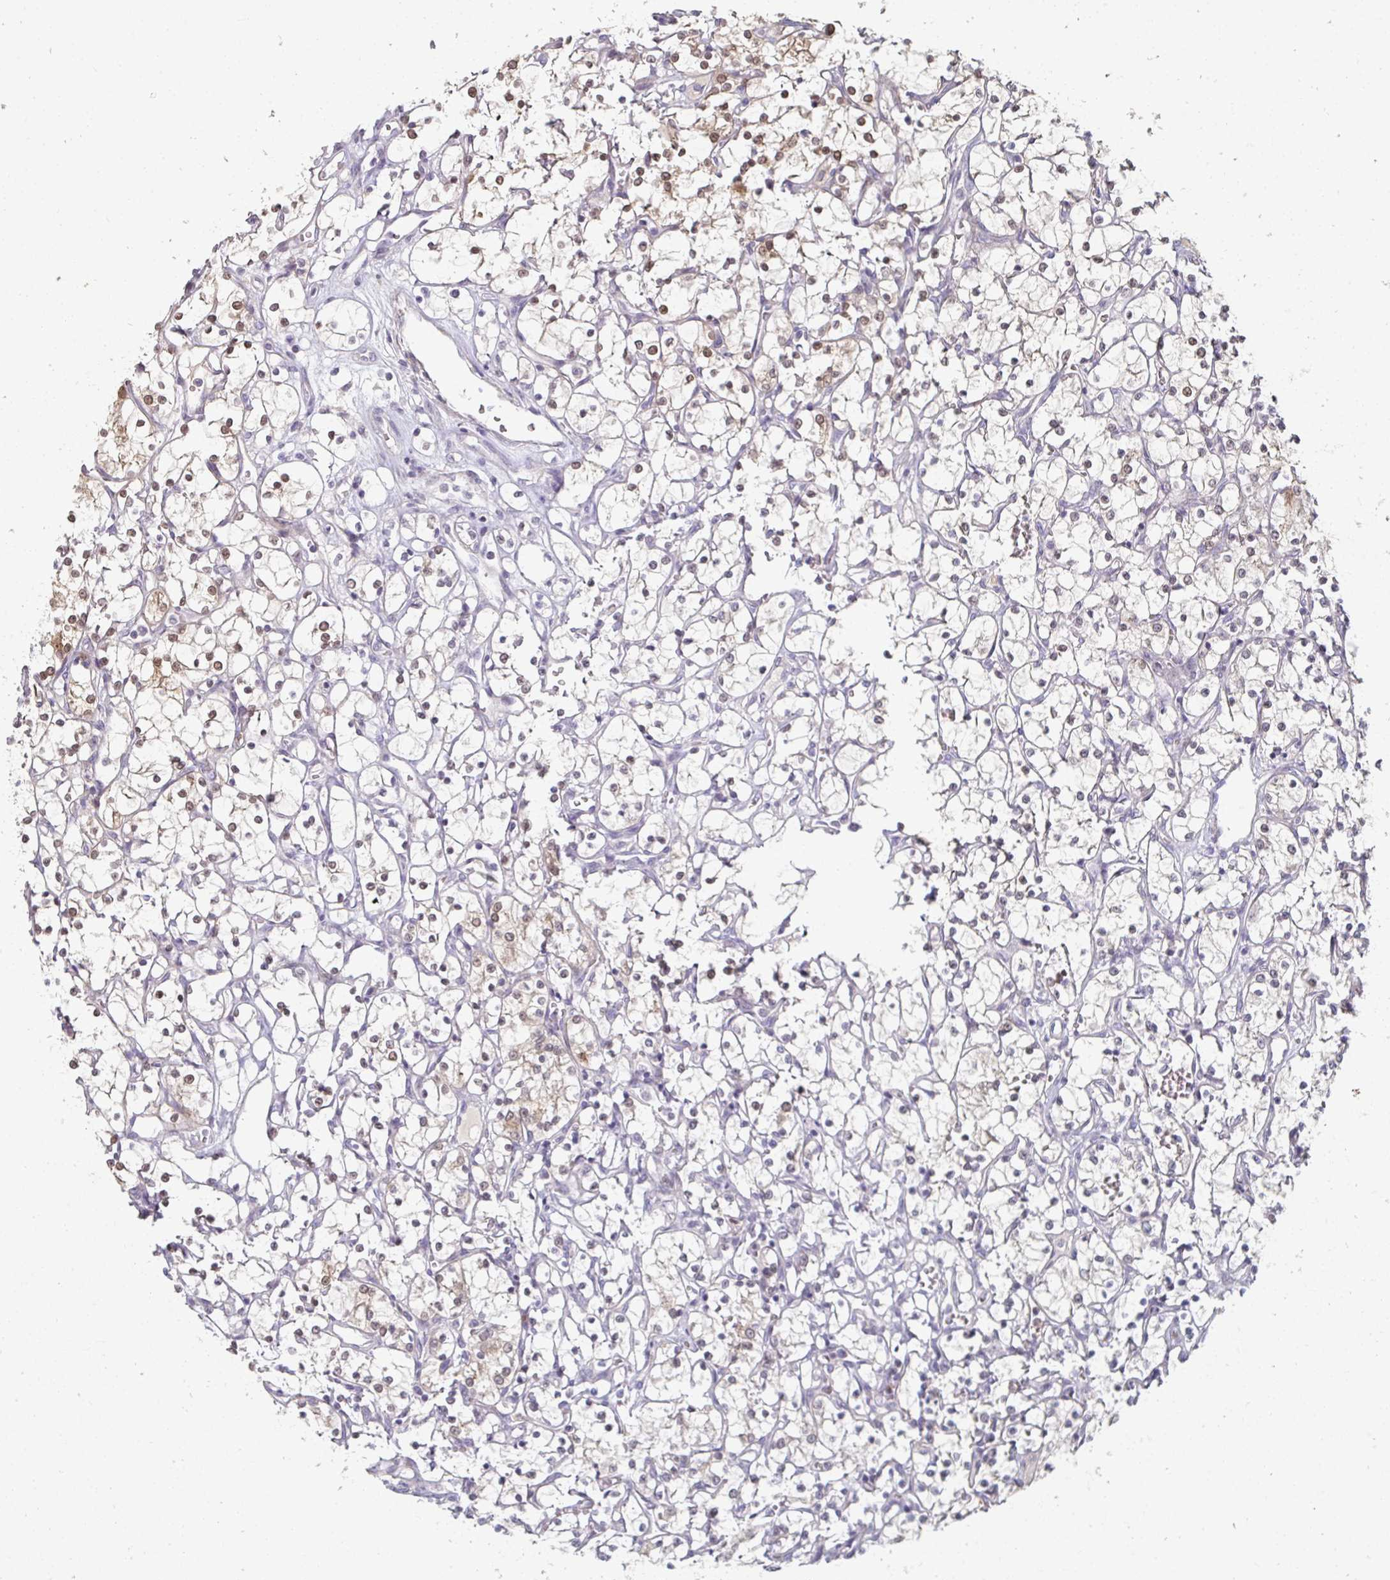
{"staining": {"intensity": "moderate", "quantity": "<25%", "location": "nuclear"}, "tissue": "renal cancer", "cell_type": "Tumor cells", "image_type": "cancer", "snomed": [{"axis": "morphology", "description": "Adenocarcinoma, NOS"}, {"axis": "topography", "description": "Kidney"}], "caption": "Immunohistochemical staining of human renal cancer (adenocarcinoma) displays low levels of moderate nuclear staining in approximately <25% of tumor cells. (Brightfield microscopy of DAB IHC at high magnification).", "gene": "A1CF", "patient": {"sex": "female", "age": 69}}